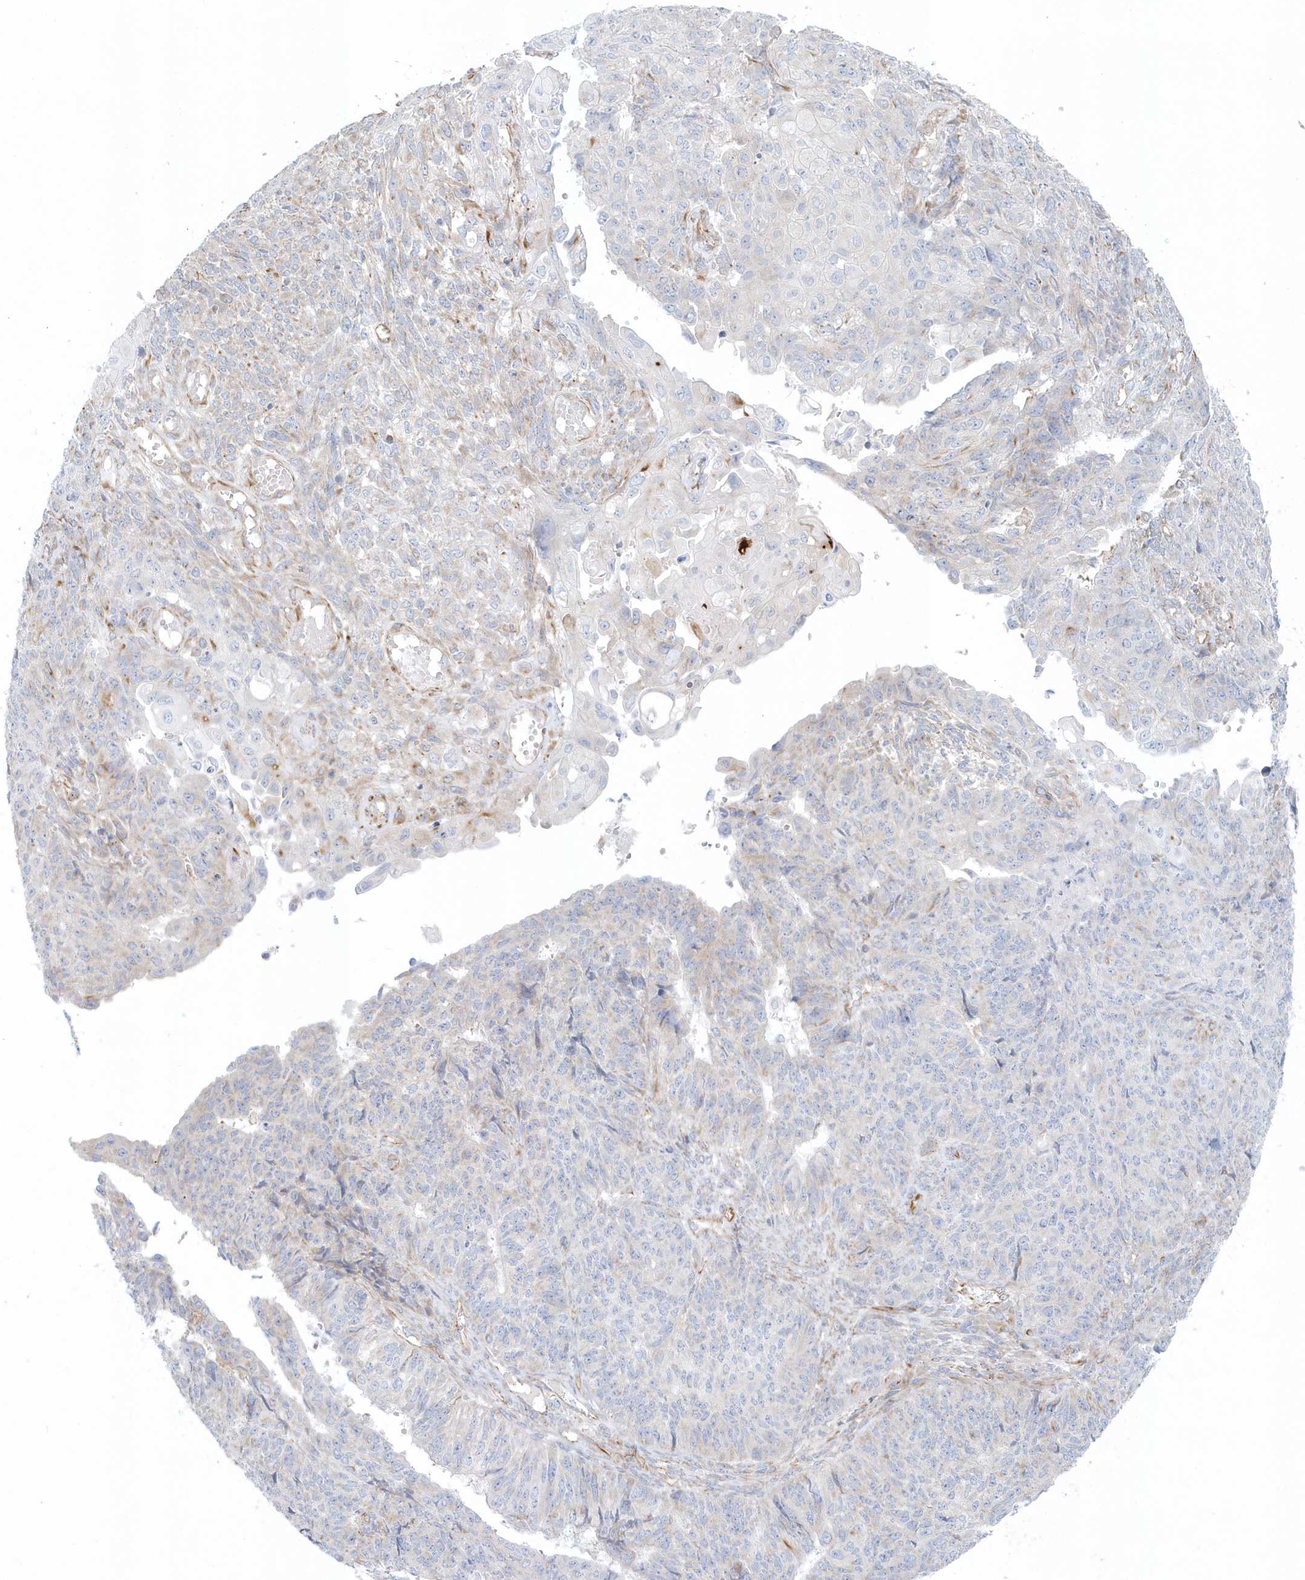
{"staining": {"intensity": "weak", "quantity": "<25%", "location": "cytoplasmic/membranous"}, "tissue": "endometrial cancer", "cell_type": "Tumor cells", "image_type": "cancer", "snomed": [{"axis": "morphology", "description": "Adenocarcinoma, NOS"}, {"axis": "topography", "description": "Endometrium"}], "caption": "High power microscopy photomicrograph of an IHC histopathology image of adenocarcinoma (endometrial), revealing no significant staining in tumor cells.", "gene": "GPR152", "patient": {"sex": "female", "age": 32}}